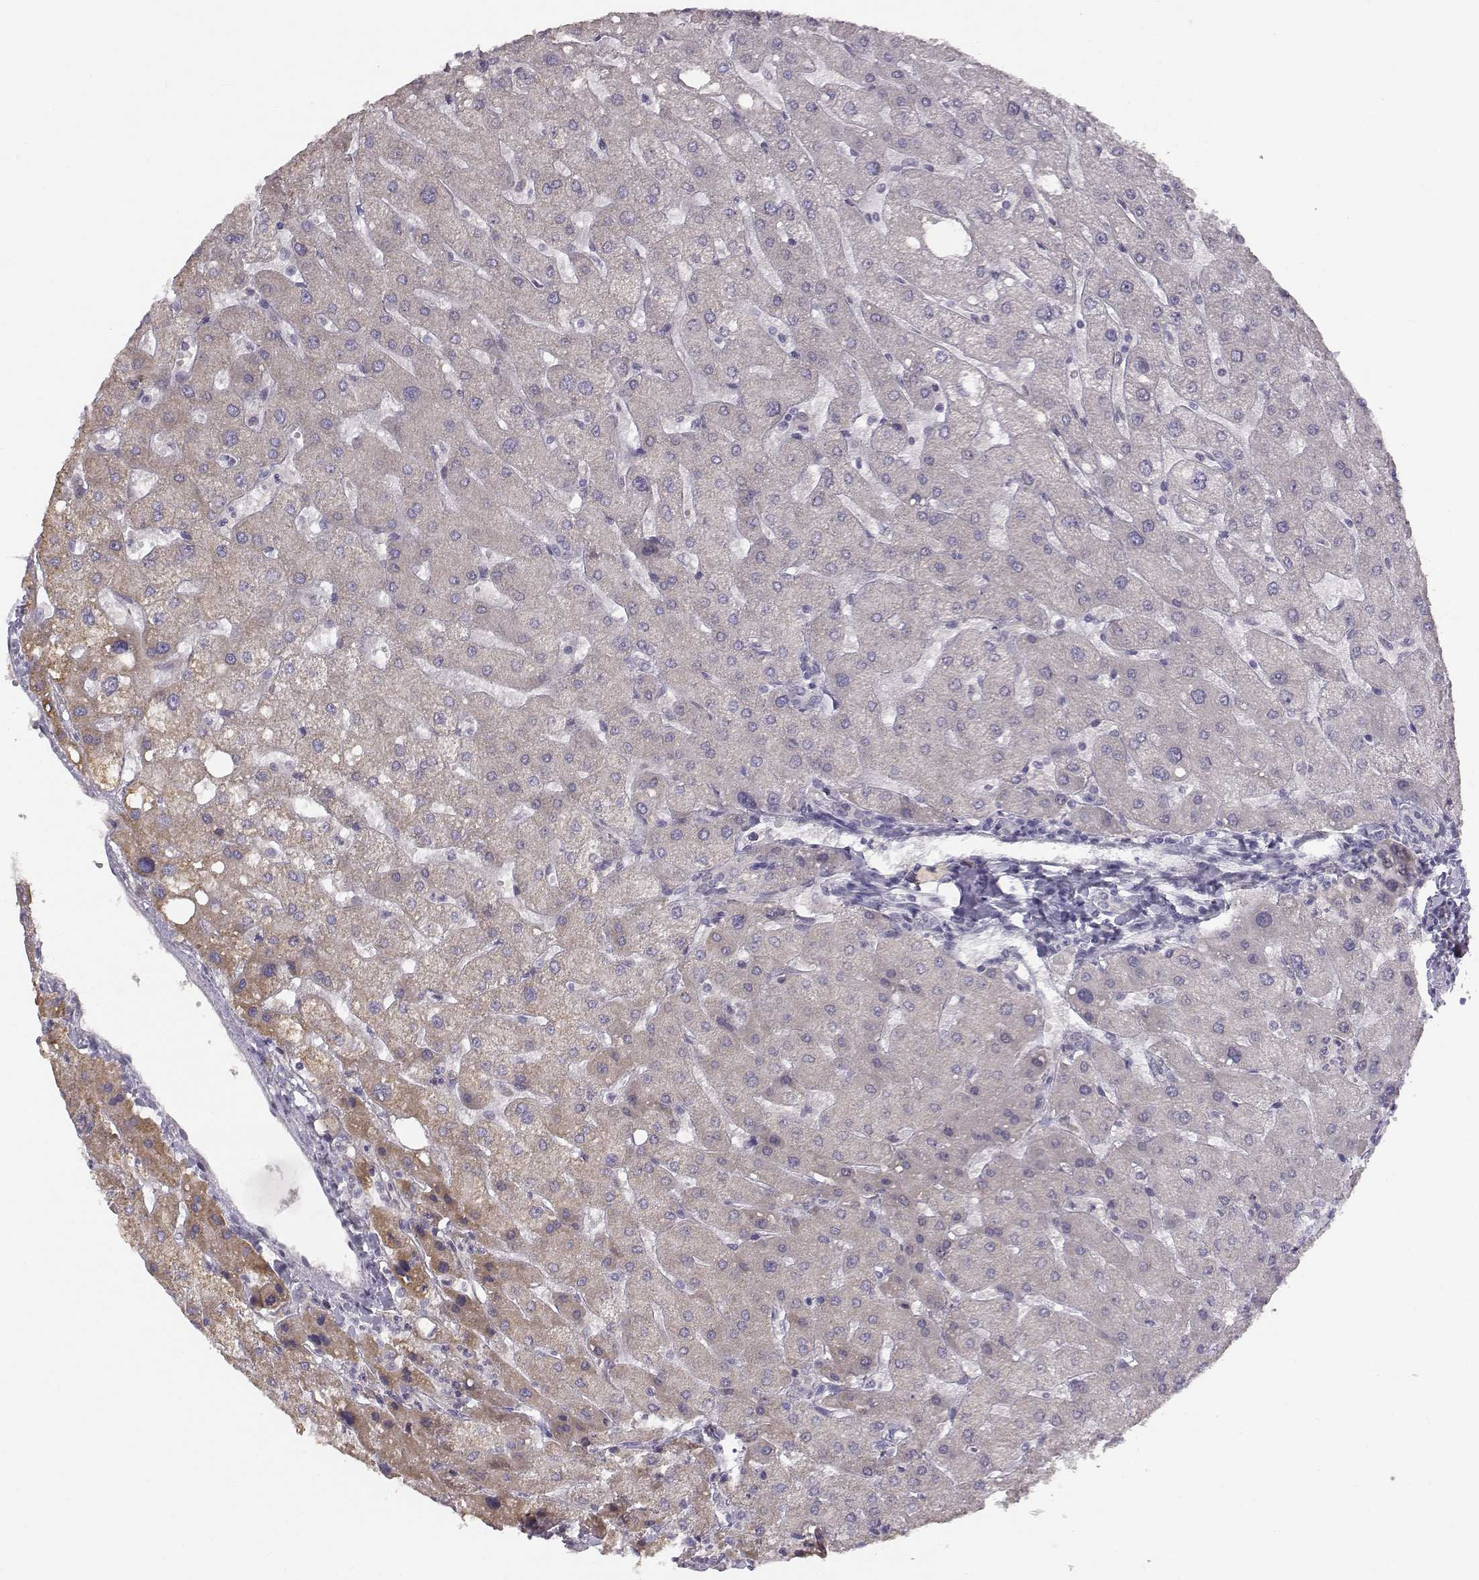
{"staining": {"intensity": "negative", "quantity": "none", "location": "none"}, "tissue": "liver", "cell_type": "Cholangiocytes", "image_type": "normal", "snomed": [{"axis": "morphology", "description": "Normal tissue, NOS"}, {"axis": "topography", "description": "Liver"}], "caption": "This photomicrograph is of normal liver stained with immunohistochemistry (IHC) to label a protein in brown with the nuclei are counter-stained blue. There is no staining in cholangiocytes.", "gene": "ACSL6", "patient": {"sex": "male", "age": 67}}